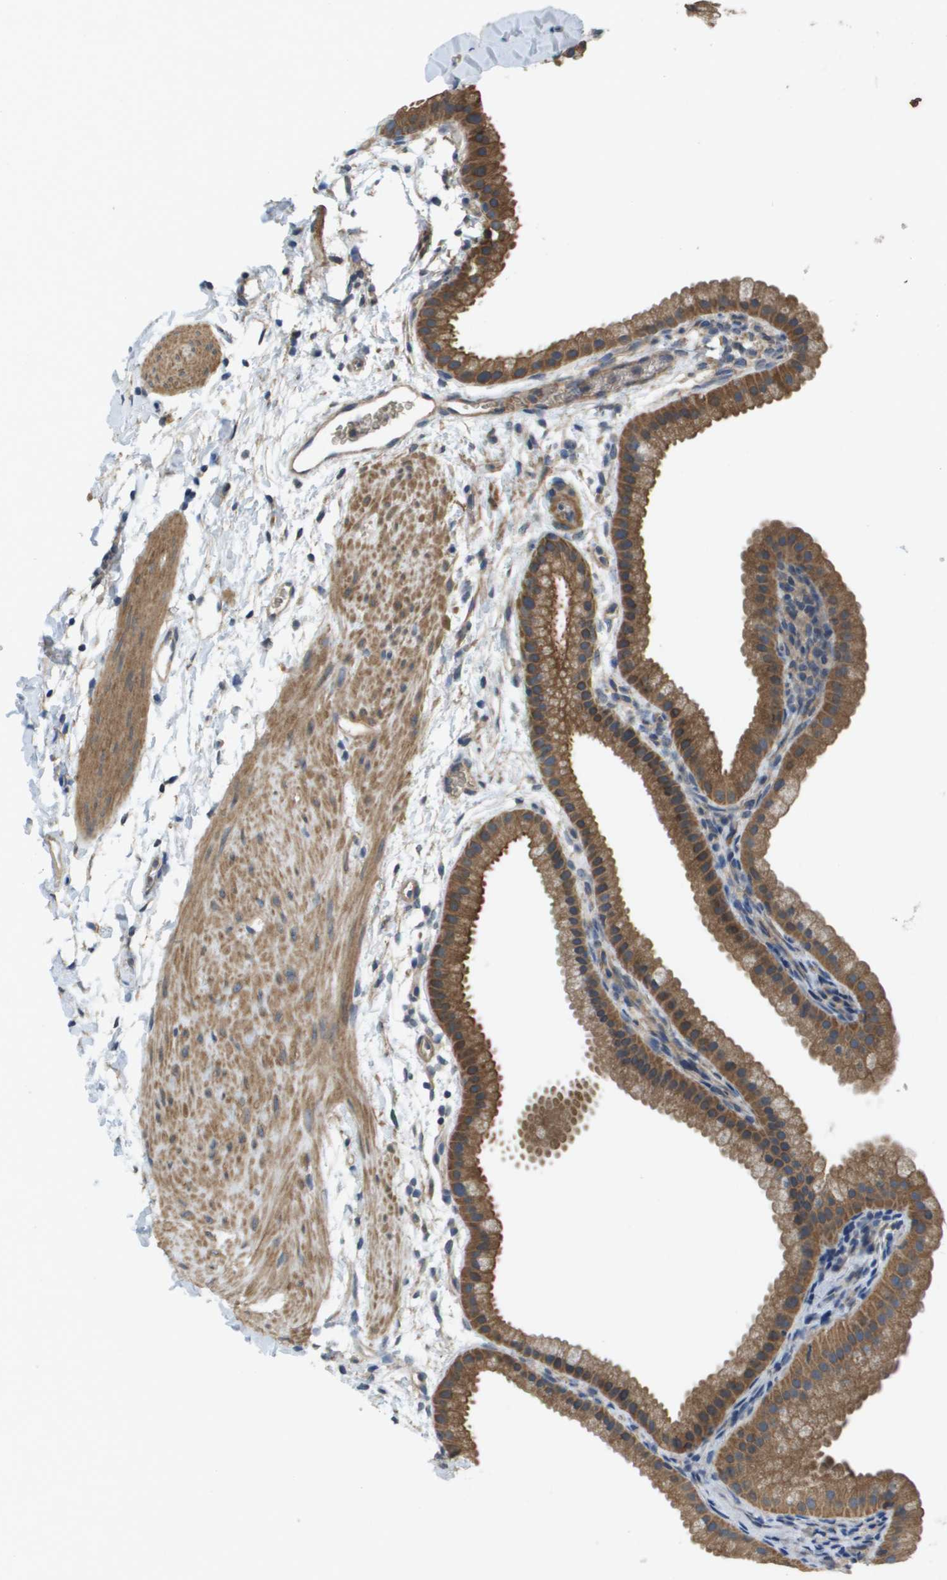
{"staining": {"intensity": "moderate", "quantity": ">75%", "location": "cytoplasmic/membranous"}, "tissue": "gallbladder", "cell_type": "Glandular cells", "image_type": "normal", "snomed": [{"axis": "morphology", "description": "Normal tissue, NOS"}, {"axis": "topography", "description": "Gallbladder"}], "caption": "Moderate cytoplasmic/membranous protein positivity is identified in about >75% of glandular cells in gallbladder. Using DAB (brown) and hematoxylin (blue) stains, captured at high magnification using brightfield microscopy.", "gene": "KRT23", "patient": {"sex": "female", "age": 64}}